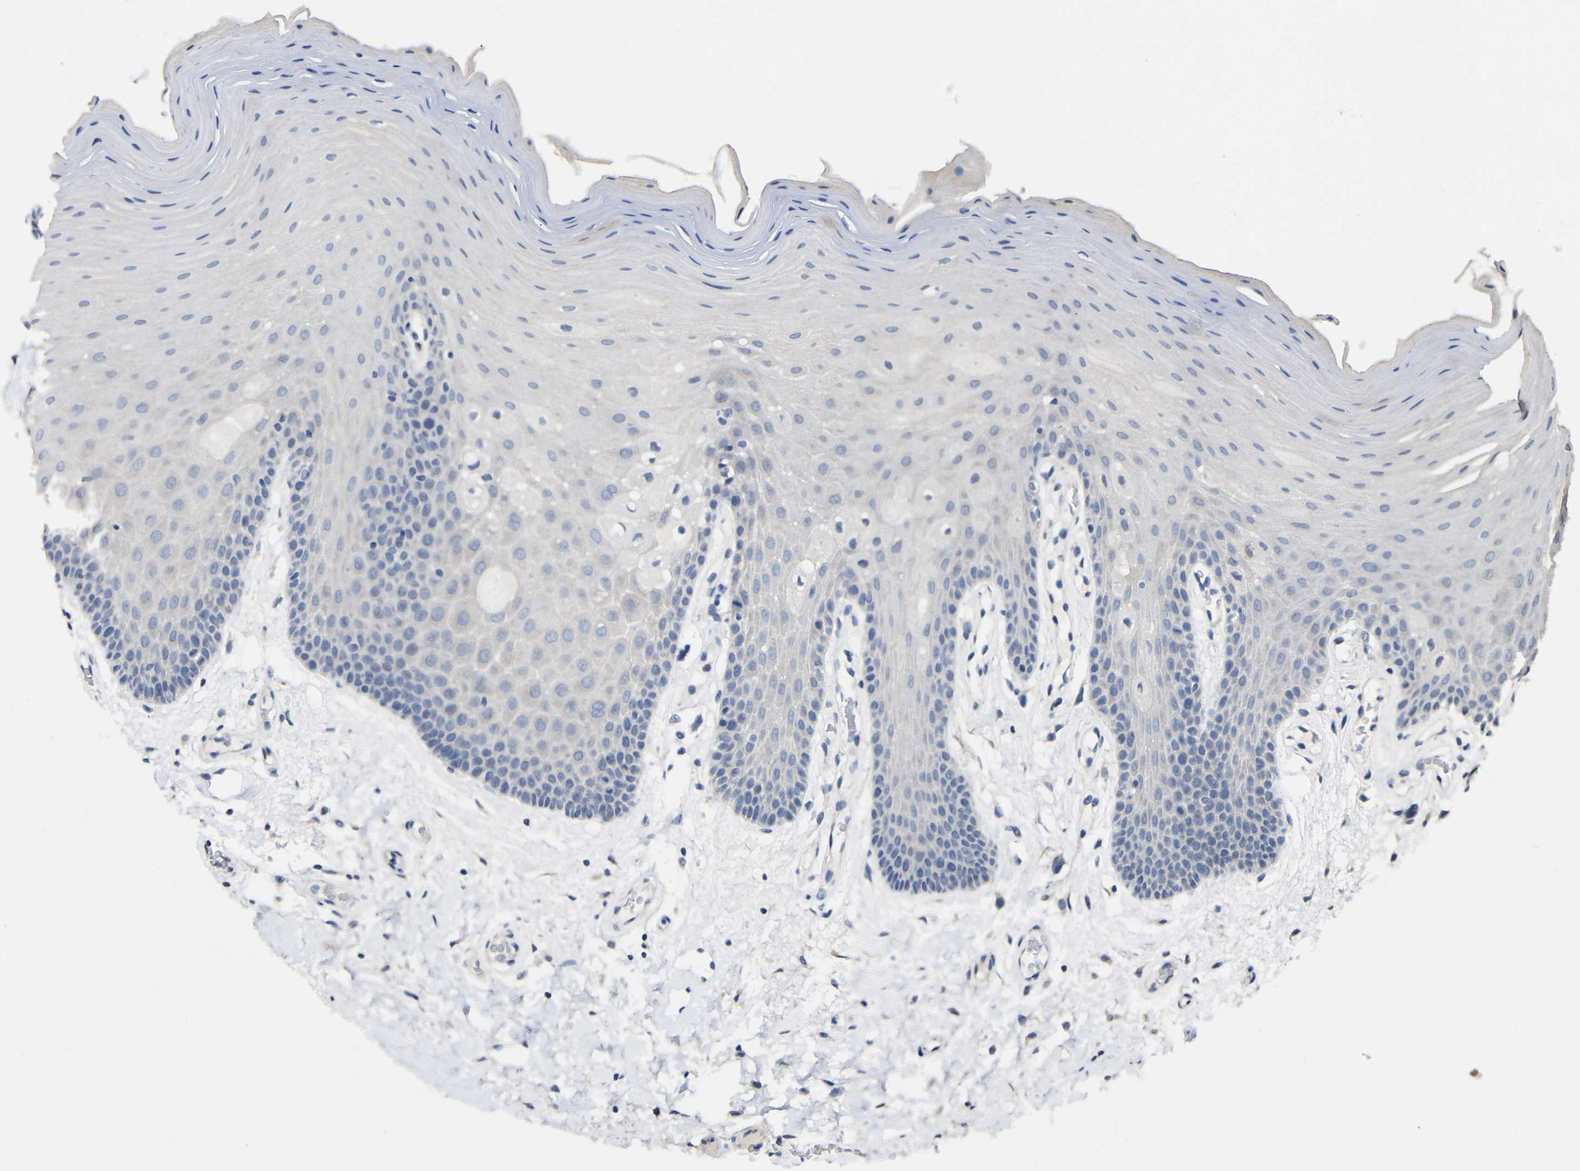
{"staining": {"intensity": "negative", "quantity": "none", "location": "none"}, "tissue": "oral mucosa", "cell_type": "Squamous epithelial cells", "image_type": "normal", "snomed": [{"axis": "morphology", "description": "Normal tissue, NOS"}, {"axis": "morphology", "description": "Squamous cell carcinoma, NOS"}, {"axis": "topography", "description": "Skeletal muscle"}, {"axis": "topography", "description": "Adipose tissue"}, {"axis": "topography", "description": "Vascular tissue"}, {"axis": "topography", "description": "Oral tissue"}, {"axis": "topography", "description": "Peripheral nerve tissue"}, {"axis": "topography", "description": "Head-Neck"}], "caption": "Immunohistochemical staining of unremarkable human oral mucosa demonstrates no significant expression in squamous epithelial cells. The staining is performed using DAB (3,3'-diaminobenzidine) brown chromogen with nuclei counter-stained in using hematoxylin.", "gene": "HNF1A", "patient": {"sex": "male", "age": 71}}